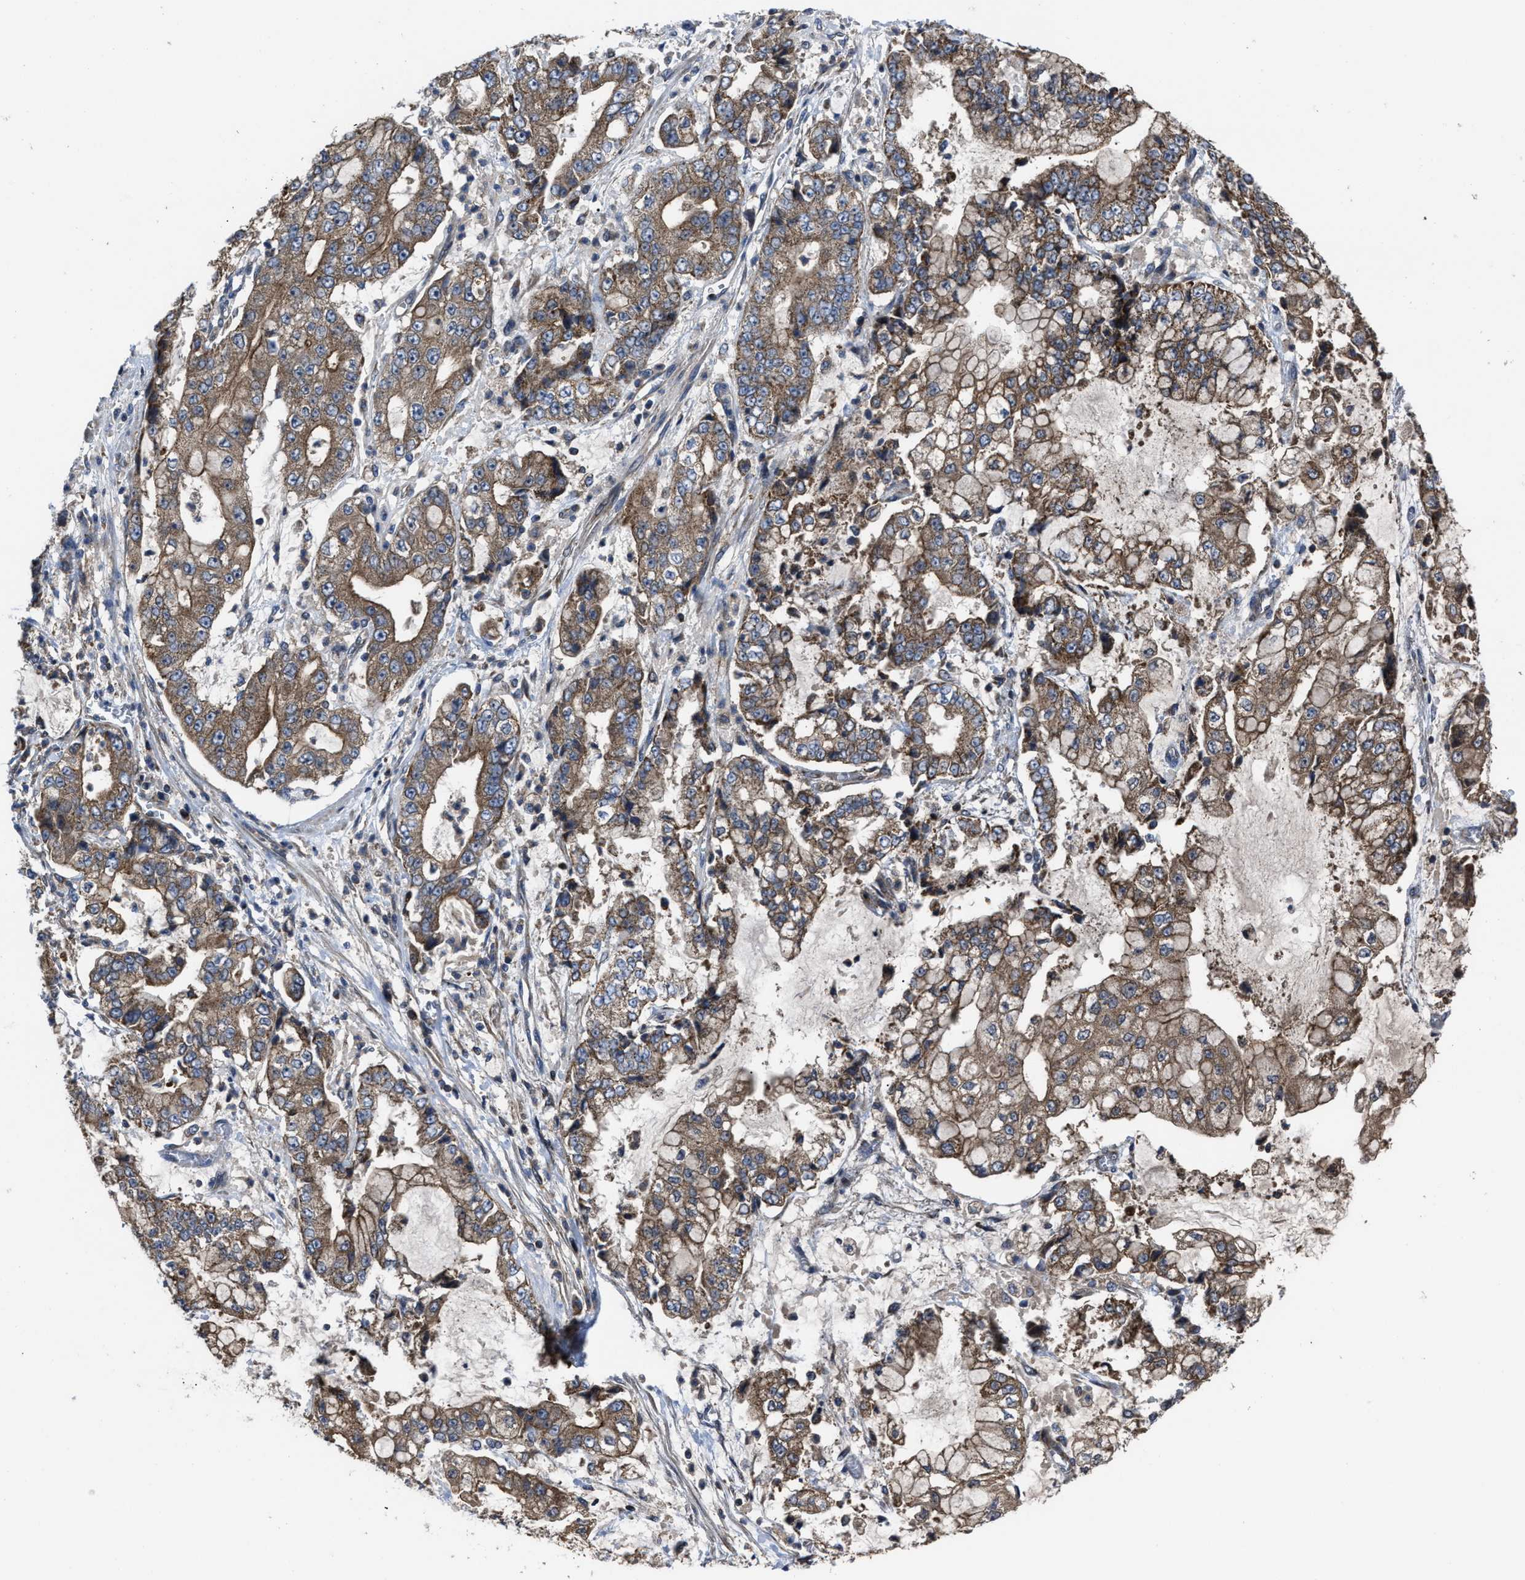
{"staining": {"intensity": "moderate", "quantity": ">75%", "location": "cytoplasmic/membranous"}, "tissue": "stomach cancer", "cell_type": "Tumor cells", "image_type": "cancer", "snomed": [{"axis": "morphology", "description": "Adenocarcinoma, NOS"}, {"axis": "topography", "description": "Stomach"}], "caption": "A histopathology image showing moderate cytoplasmic/membranous staining in approximately >75% of tumor cells in stomach adenocarcinoma, as visualized by brown immunohistochemical staining.", "gene": "PASK", "patient": {"sex": "male", "age": 76}}